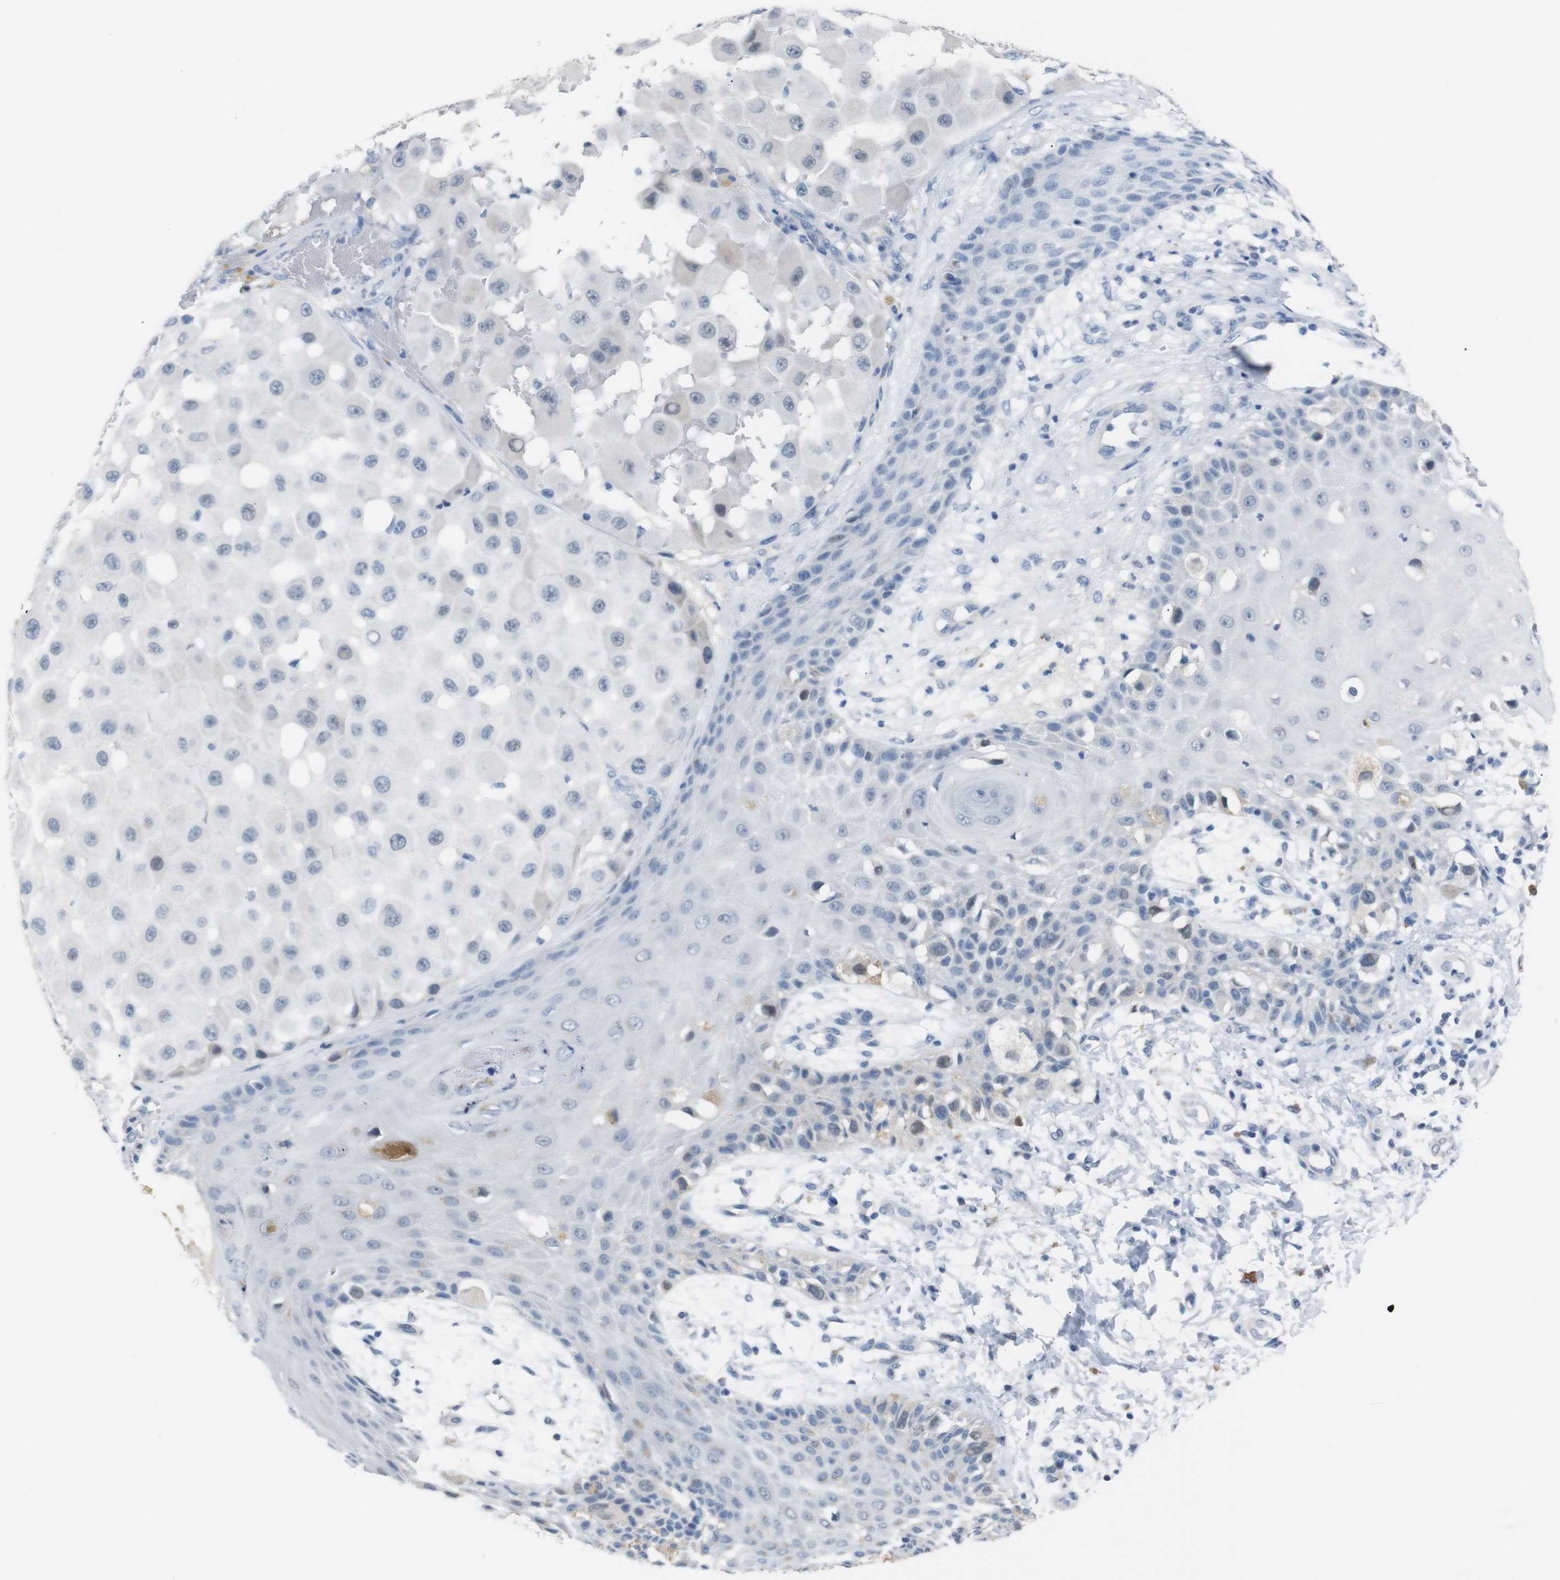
{"staining": {"intensity": "negative", "quantity": "none", "location": "none"}, "tissue": "melanoma", "cell_type": "Tumor cells", "image_type": "cancer", "snomed": [{"axis": "morphology", "description": "Malignant melanoma, NOS"}, {"axis": "topography", "description": "Skin"}], "caption": "This is an immunohistochemistry micrograph of malignant melanoma. There is no staining in tumor cells.", "gene": "CHRM5", "patient": {"sex": "female", "age": 81}}